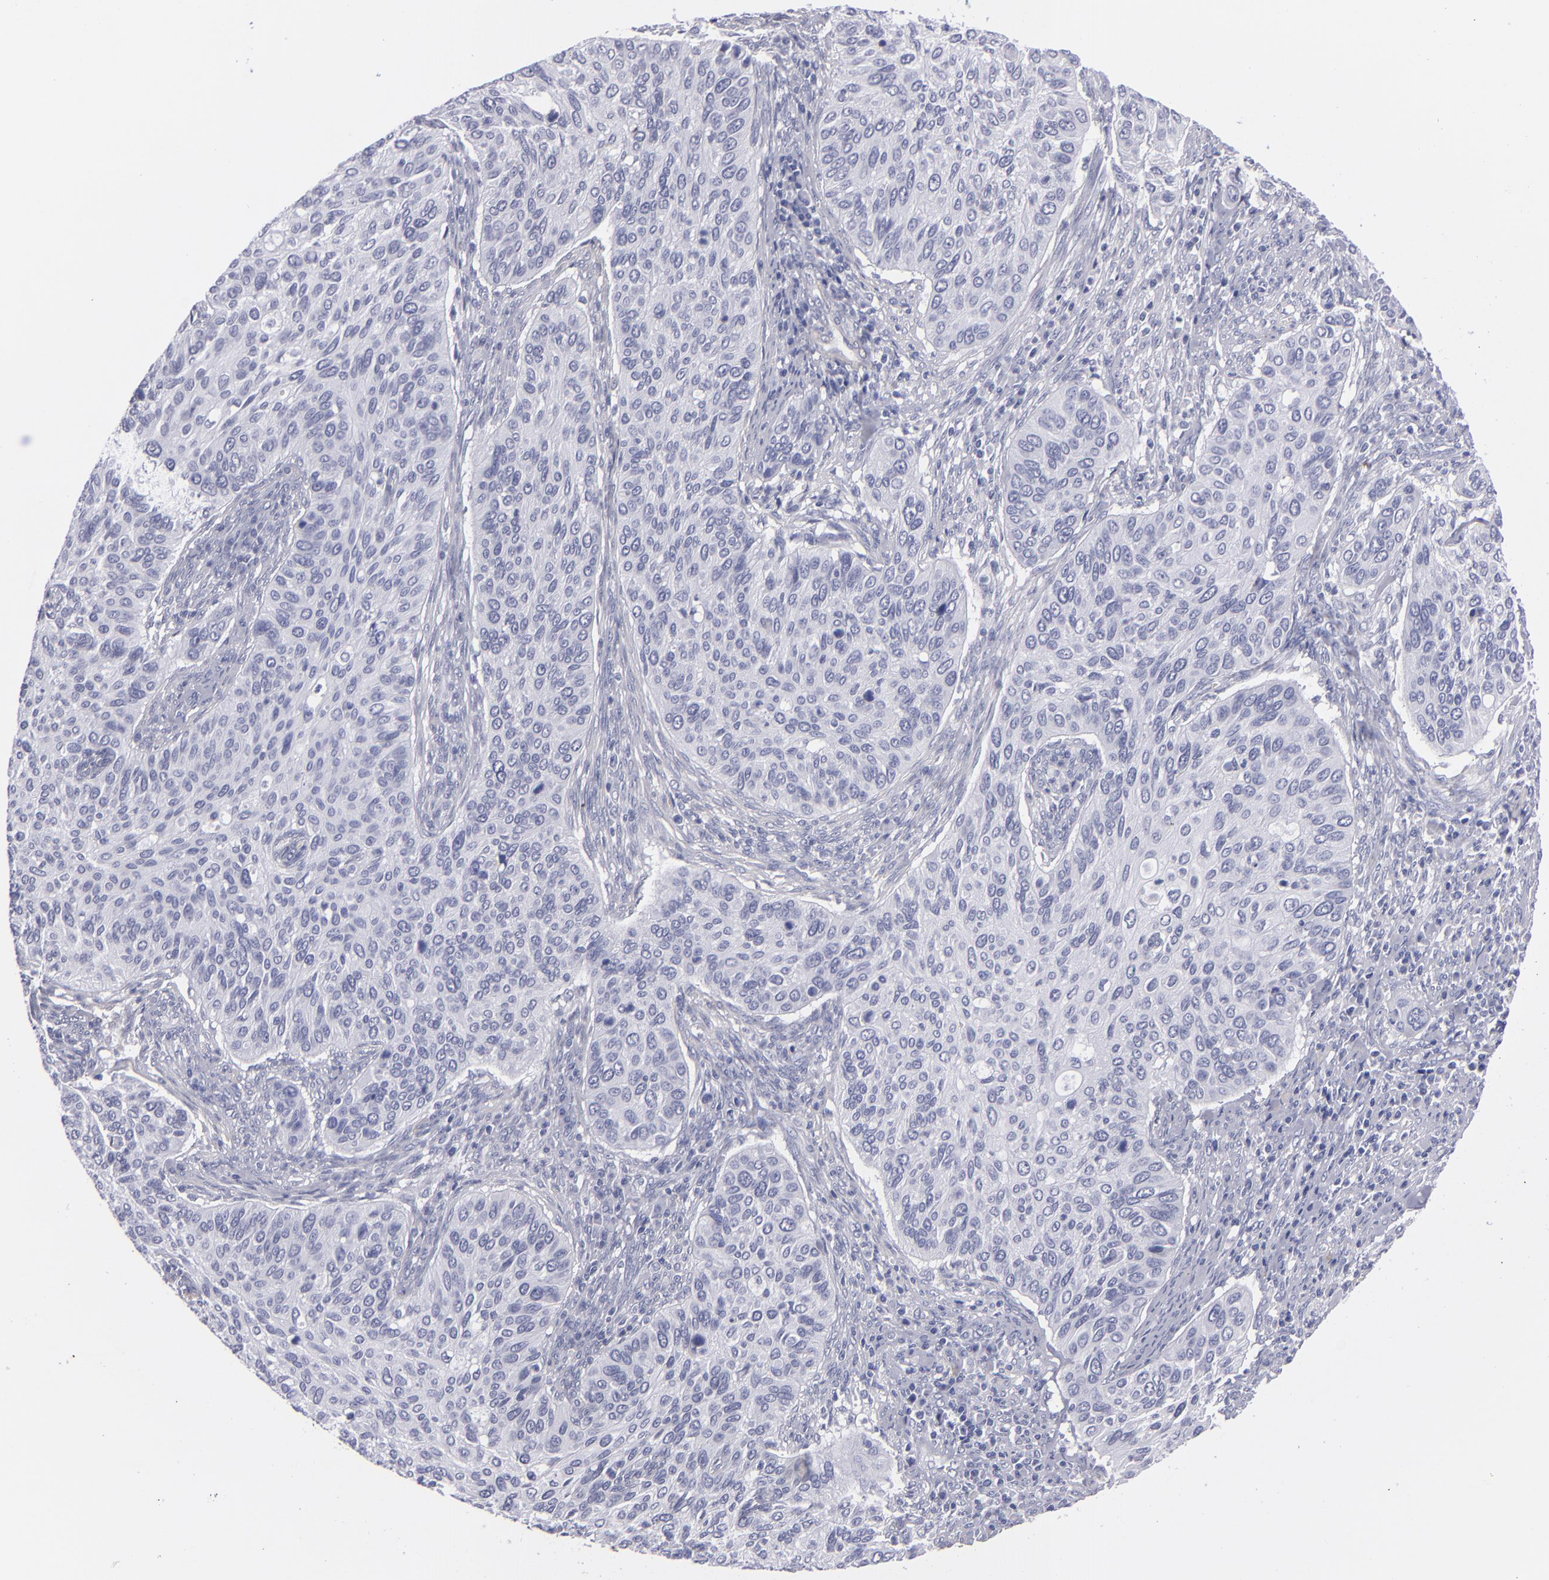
{"staining": {"intensity": "negative", "quantity": "none", "location": "none"}, "tissue": "cervical cancer", "cell_type": "Tumor cells", "image_type": "cancer", "snomed": [{"axis": "morphology", "description": "Adenocarcinoma, NOS"}, {"axis": "topography", "description": "Cervix"}], "caption": "A photomicrograph of human cervical cancer (adenocarcinoma) is negative for staining in tumor cells.", "gene": "MYH11", "patient": {"sex": "female", "age": 29}}